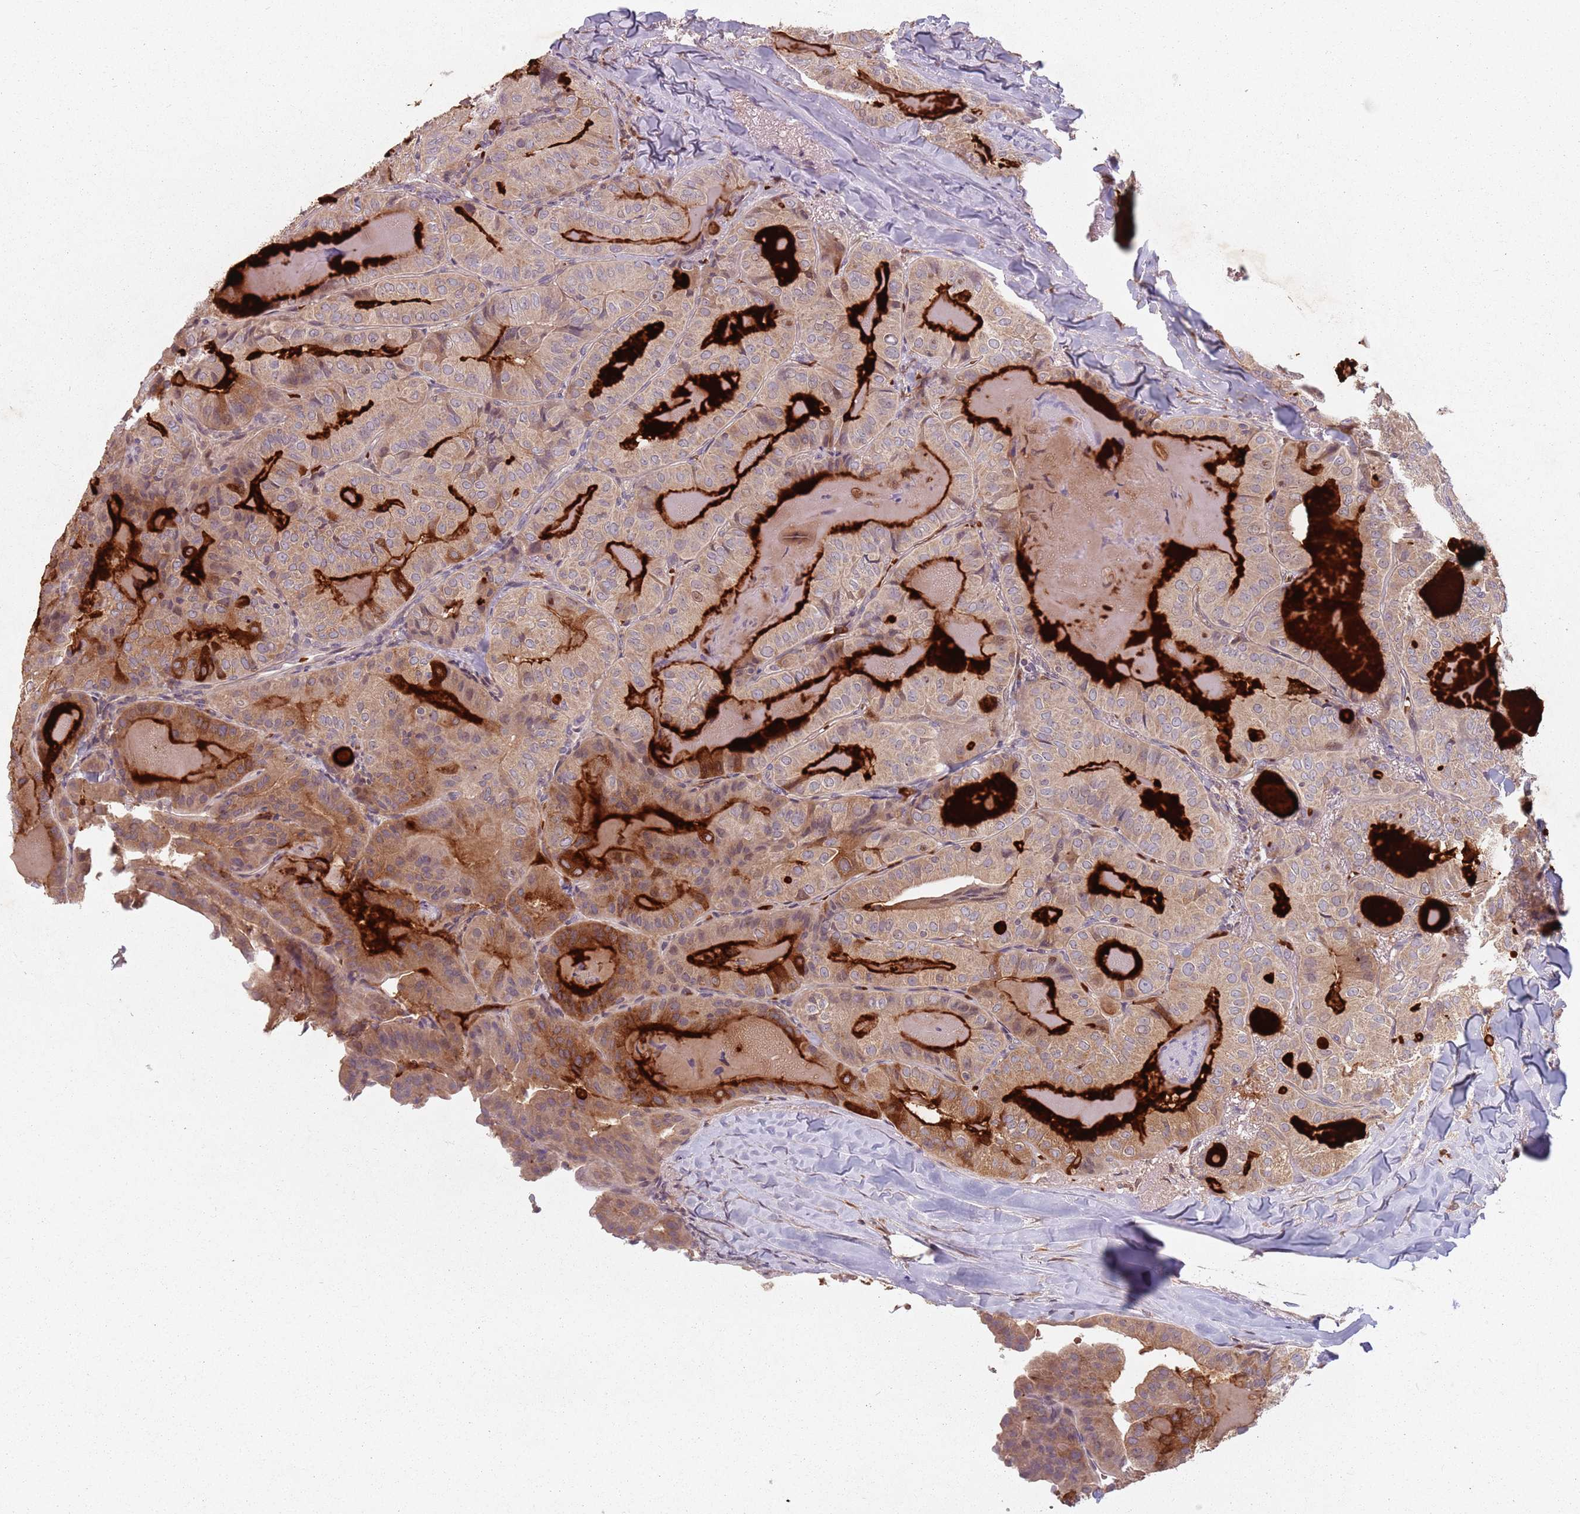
{"staining": {"intensity": "moderate", "quantity": "<25%", "location": "cytoplasmic/membranous"}, "tissue": "thyroid cancer", "cell_type": "Tumor cells", "image_type": "cancer", "snomed": [{"axis": "morphology", "description": "Papillary adenocarcinoma, NOS"}, {"axis": "topography", "description": "Thyroid gland"}], "caption": "A brown stain shows moderate cytoplasmic/membranous expression of a protein in human thyroid cancer tumor cells.", "gene": "GPR180", "patient": {"sex": "female", "age": 68}}